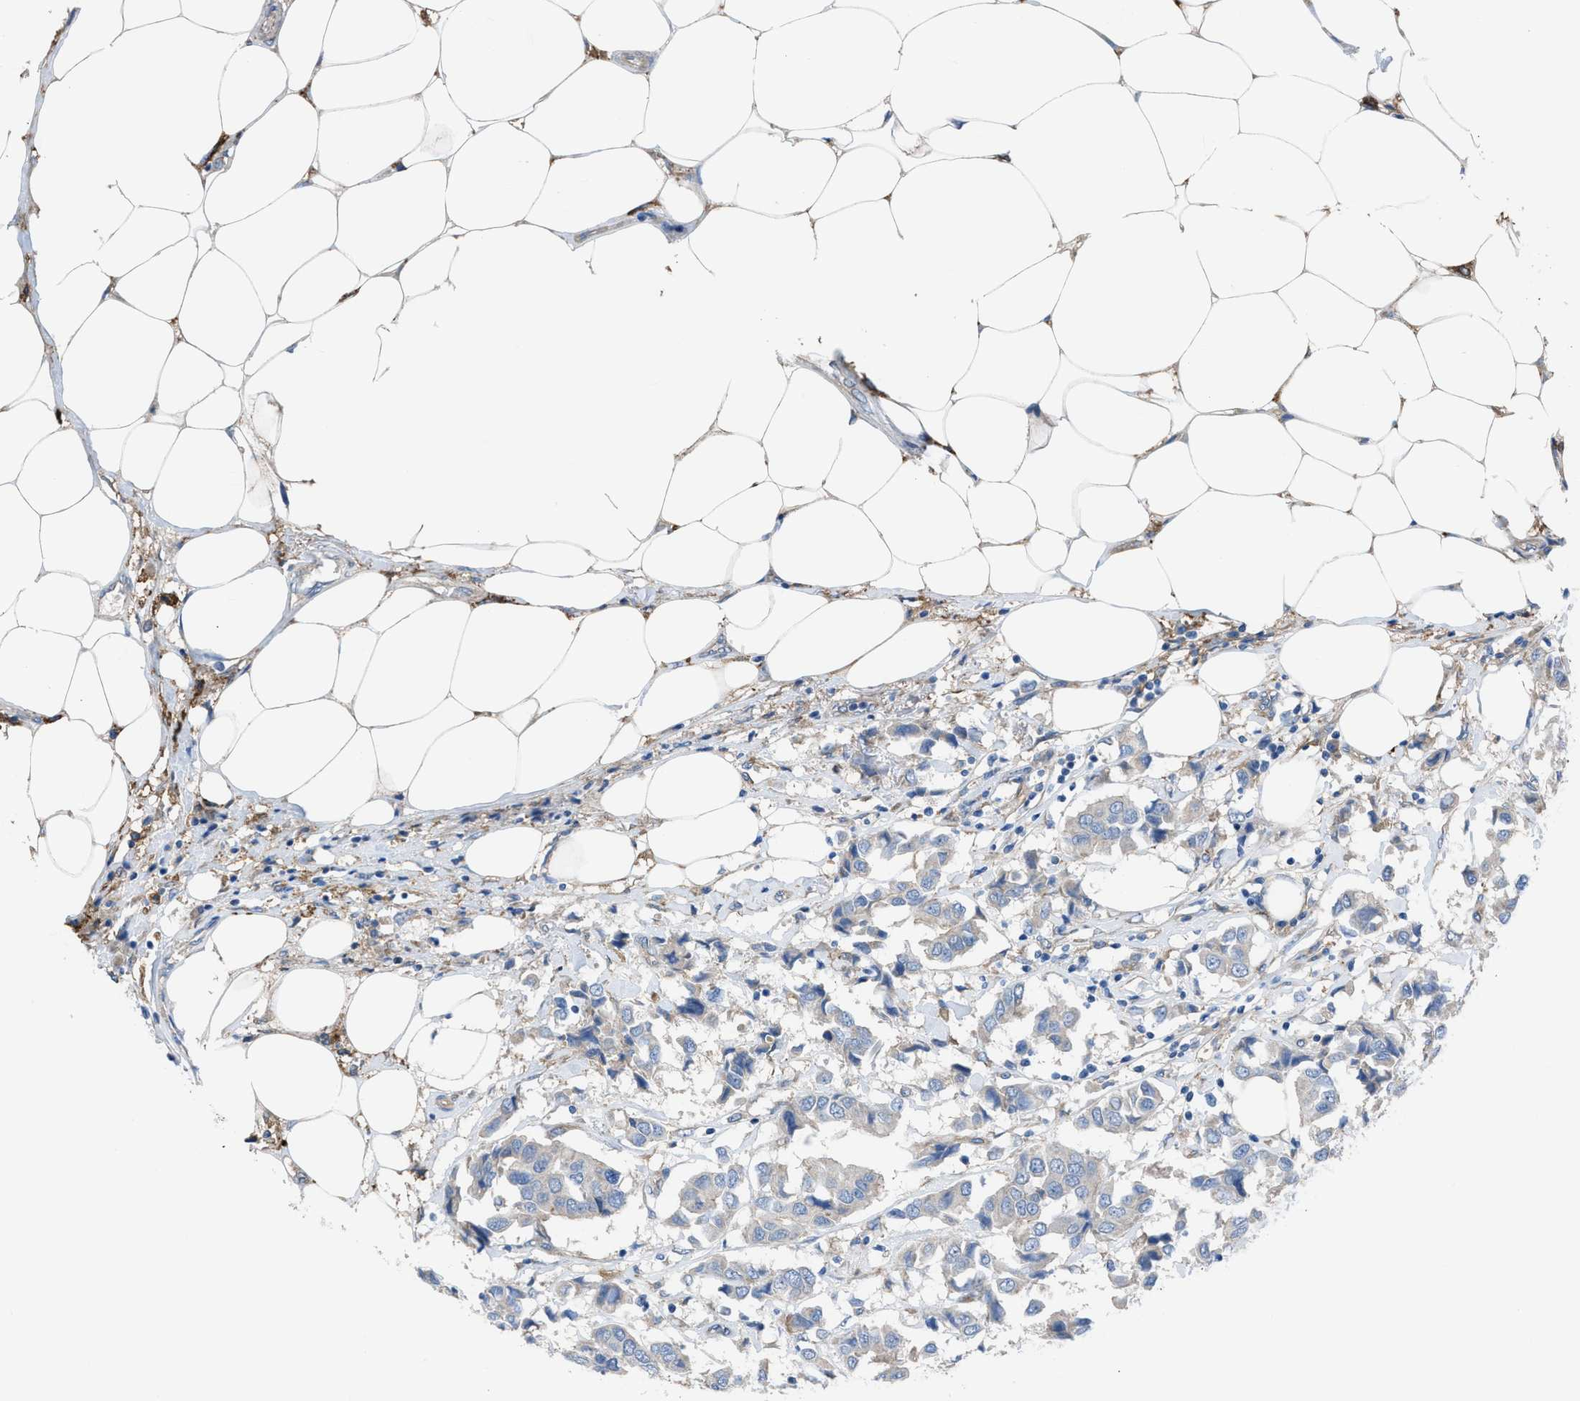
{"staining": {"intensity": "negative", "quantity": "none", "location": "none"}, "tissue": "breast cancer", "cell_type": "Tumor cells", "image_type": "cancer", "snomed": [{"axis": "morphology", "description": "Duct carcinoma"}, {"axis": "topography", "description": "Breast"}], "caption": "This is an immunohistochemistry (IHC) photomicrograph of human breast infiltrating ductal carcinoma. There is no positivity in tumor cells.", "gene": "EGFR", "patient": {"sex": "female", "age": 80}}